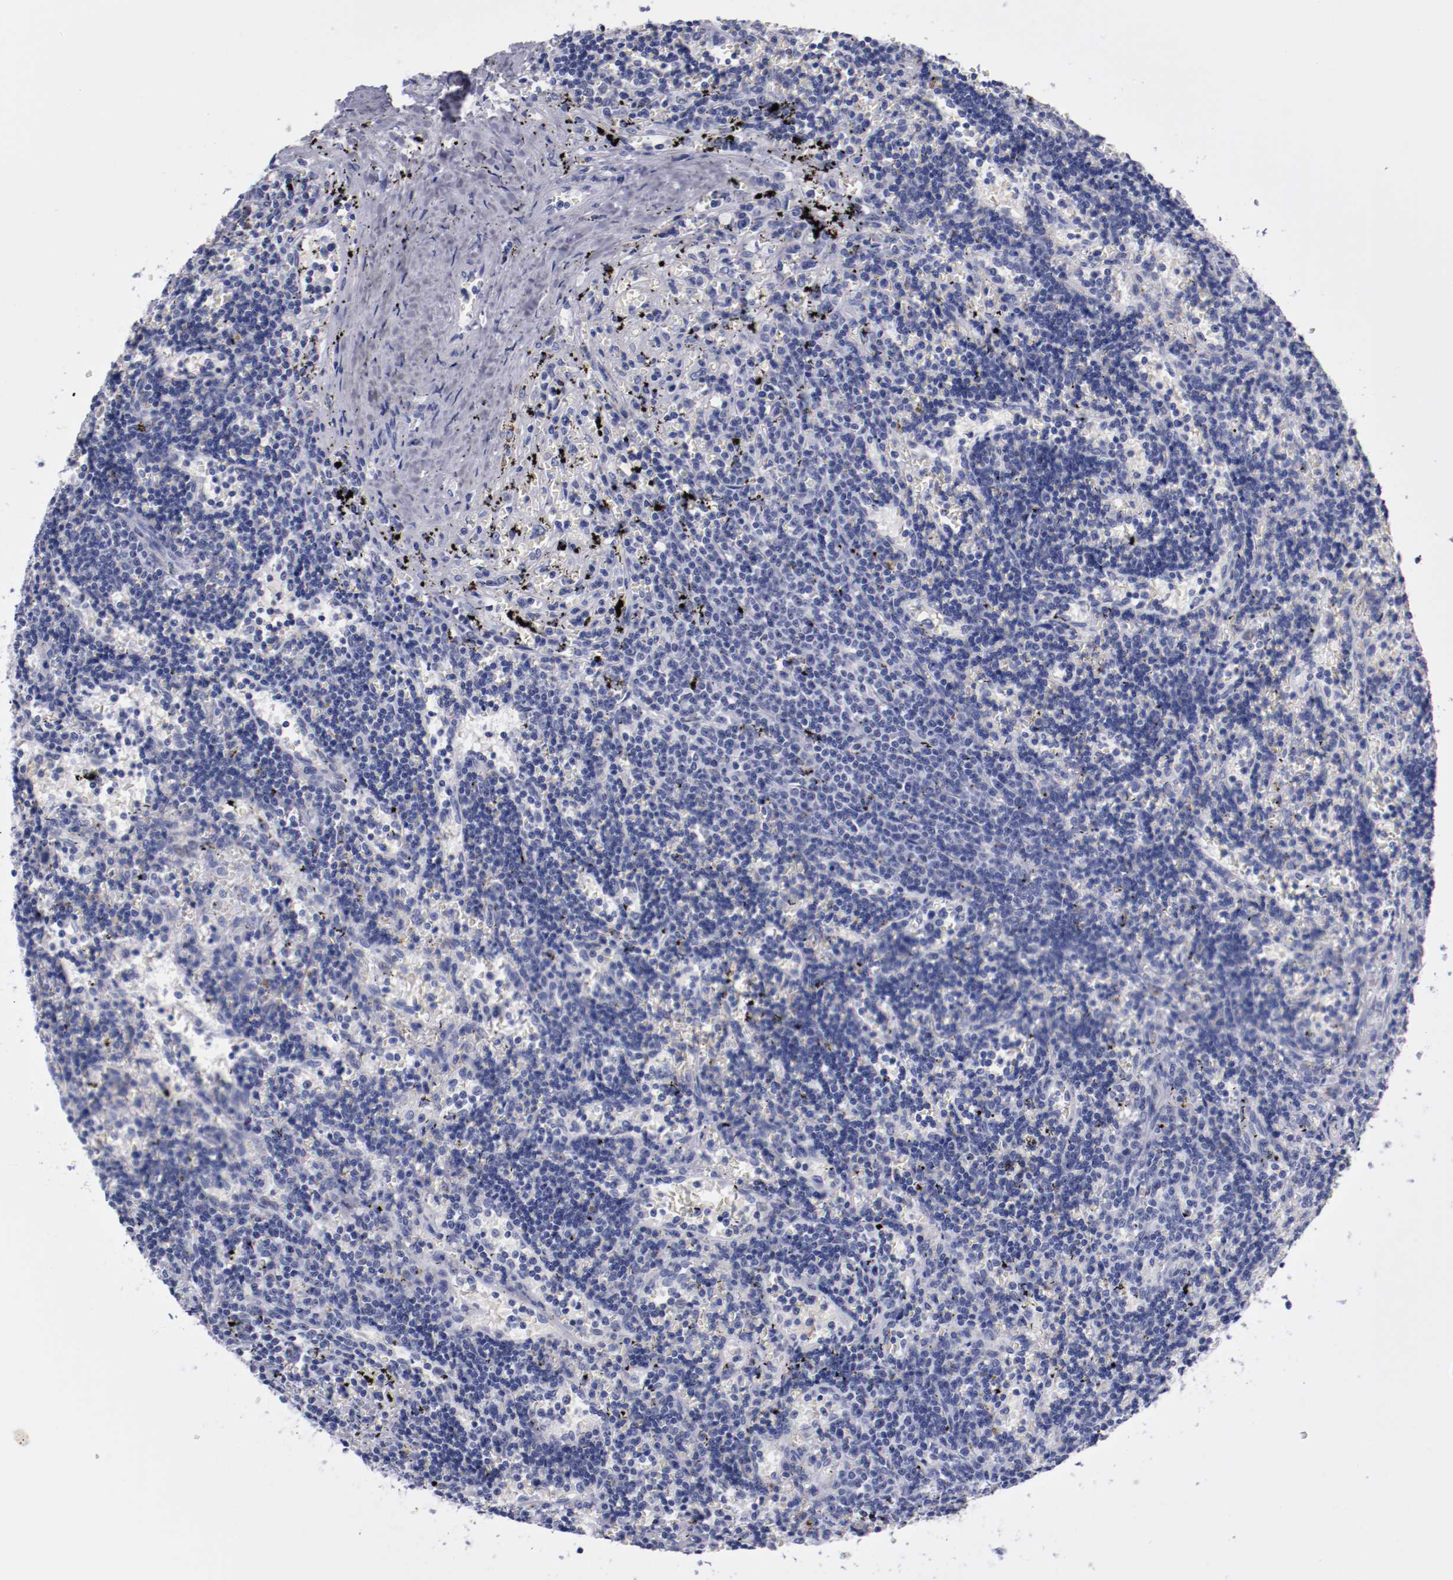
{"staining": {"intensity": "negative", "quantity": "none", "location": "none"}, "tissue": "lymphoma", "cell_type": "Tumor cells", "image_type": "cancer", "snomed": [{"axis": "morphology", "description": "Malignant lymphoma, non-Hodgkin's type, Low grade"}, {"axis": "topography", "description": "Spleen"}], "caption": "This is a micrograph of immunohistochemistry (IHC) staining of lymphoma, which shows no positivity in tumor cells.", "gene": "HNF1B", "patient": {"sex": "male", "age": 60}}